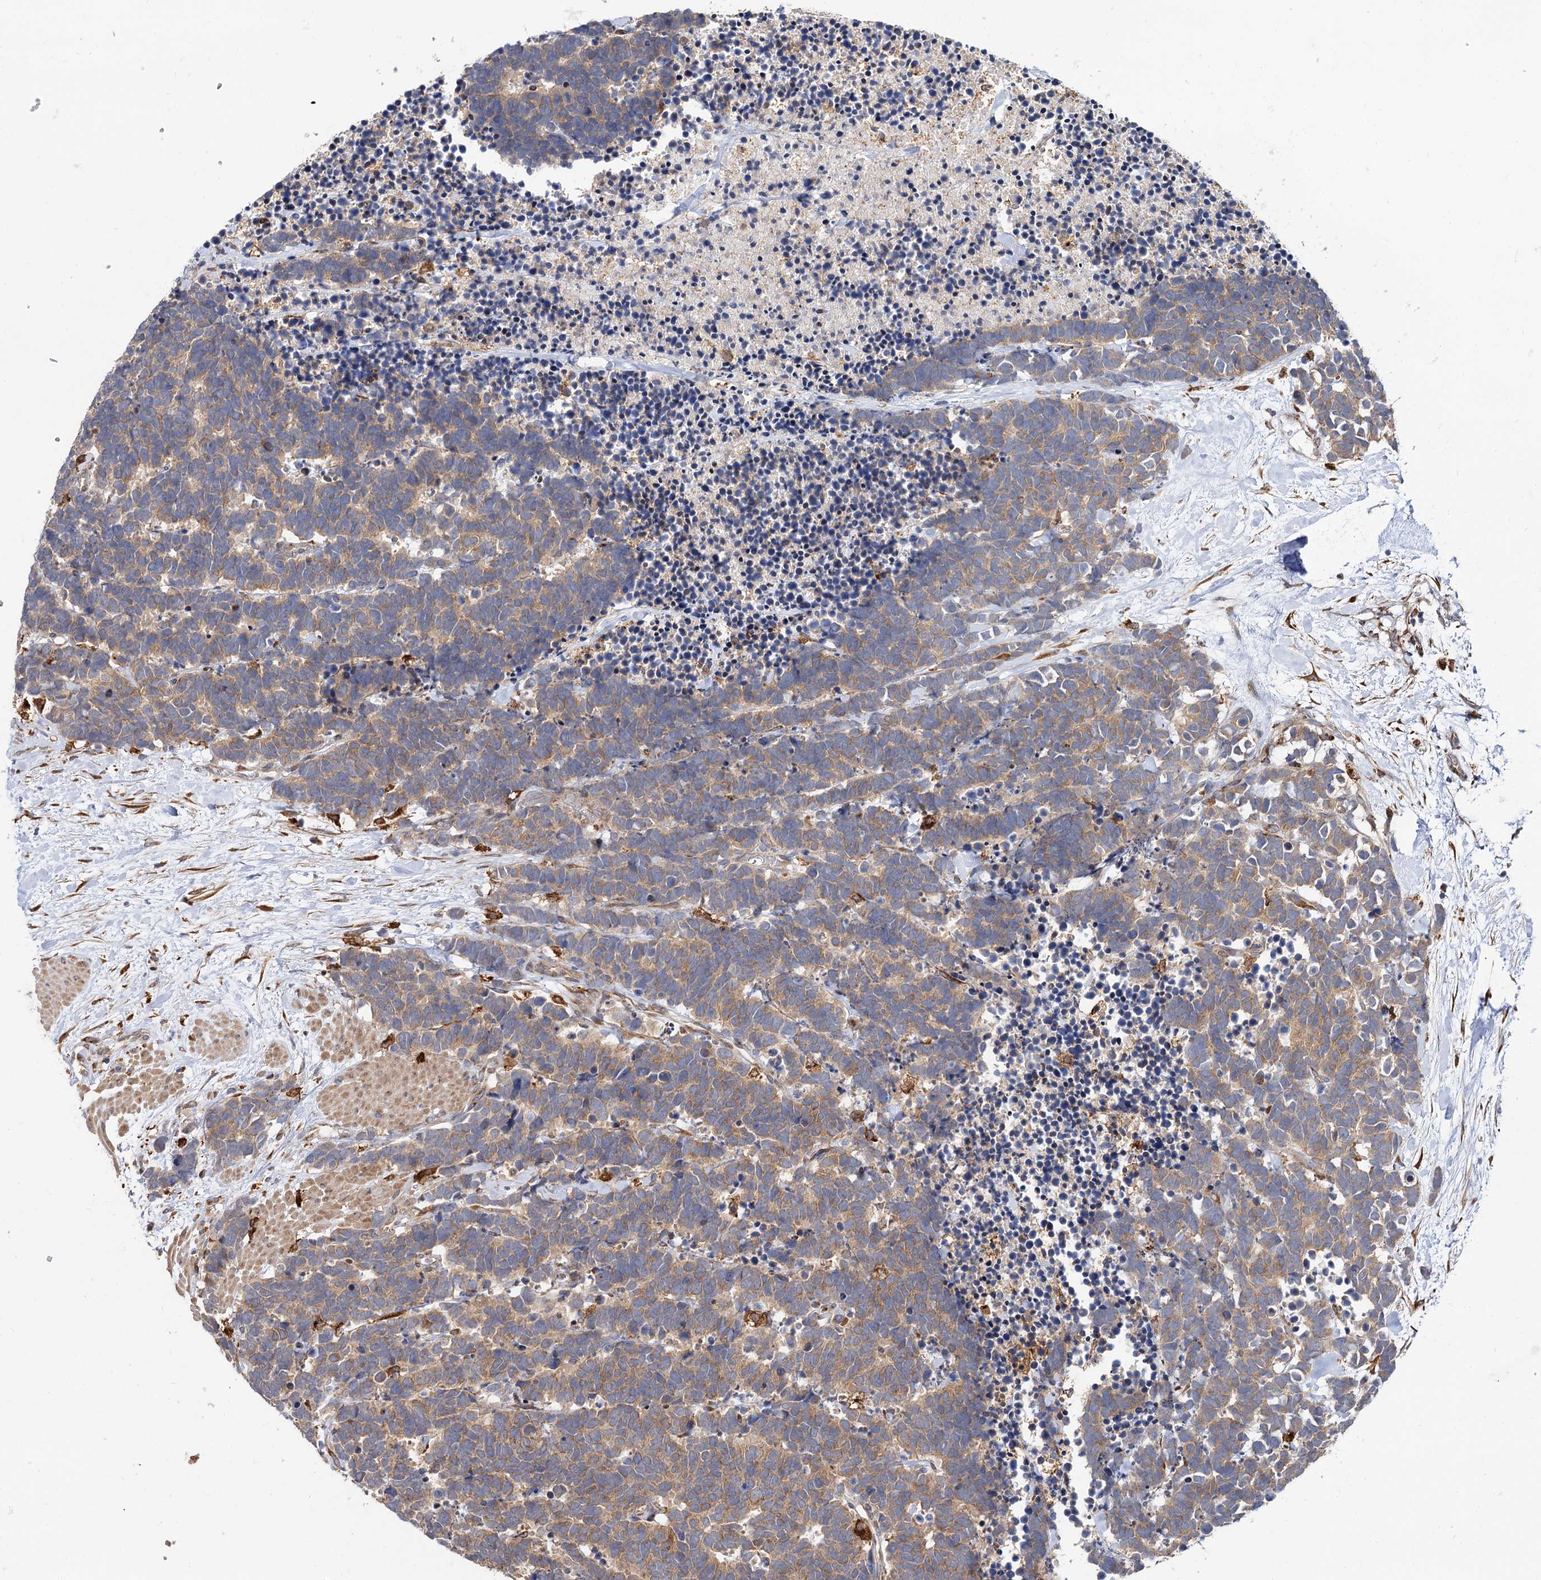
{"staining": {"intensity": "weak", "quantity": ">75%", "location": "cytoplasmic/membranous"}, "tissue": "carcinoid", "cell_type": "Tumor cells", "image_type": "cancer", "snomed": [{"axis": "morphology", "description": "Carcinoma, NOS"}, {"axis": "morphology", "description": "Carcinoid, malignant, NOS"}, {"axis": "topography", "description": "Urinary bladder"}], "caption": "Immunohistochemical staining of human carcinoma reveals low levels of weak cytoplasmic/membranous protein staining in about >75% of tumor cells.", "gene": "PPIP5K2", "patient": {"sex": "male", "age": 57}}